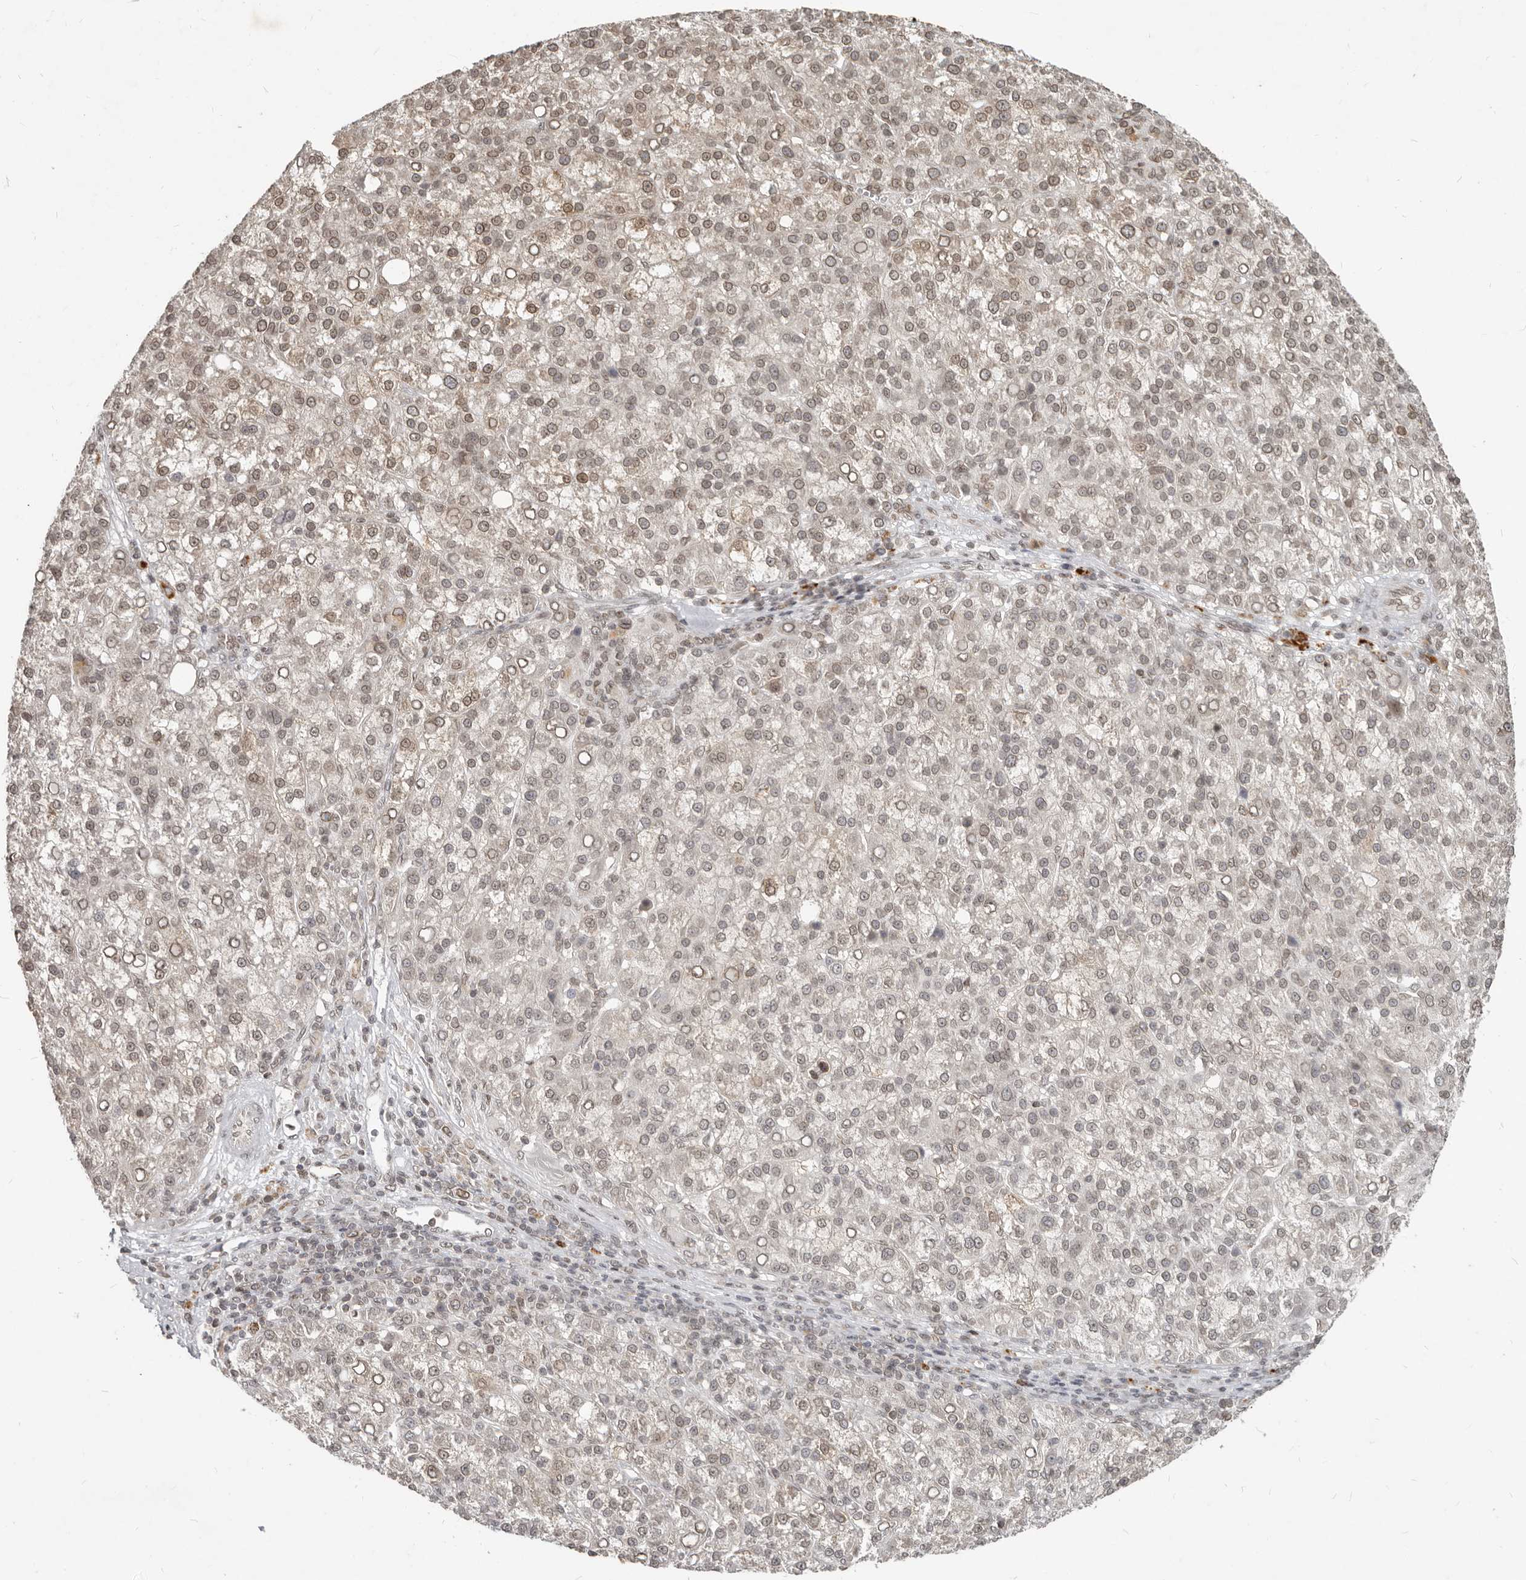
{"staining": {"intensity": "weak", "quantity": "25%-75%", "location": "nuclear"}, "tissue": "liver cancer", "cell_type": "Tumor cells", "image_type": "cancer", "snomed": [{"axis": "morphology", "description": "Carcinoma, Hepatocellular, NOS"}, {"axis": "topography", "description": "Liver"}], "caption": "This is an image of immunohistochemistry staining of hepatocellular carcinoma (liver), which shows weak positivity in the nuclear of tumor cells.", "gene": "NUP153", "patient": {"sex": "female", "age": 58}}